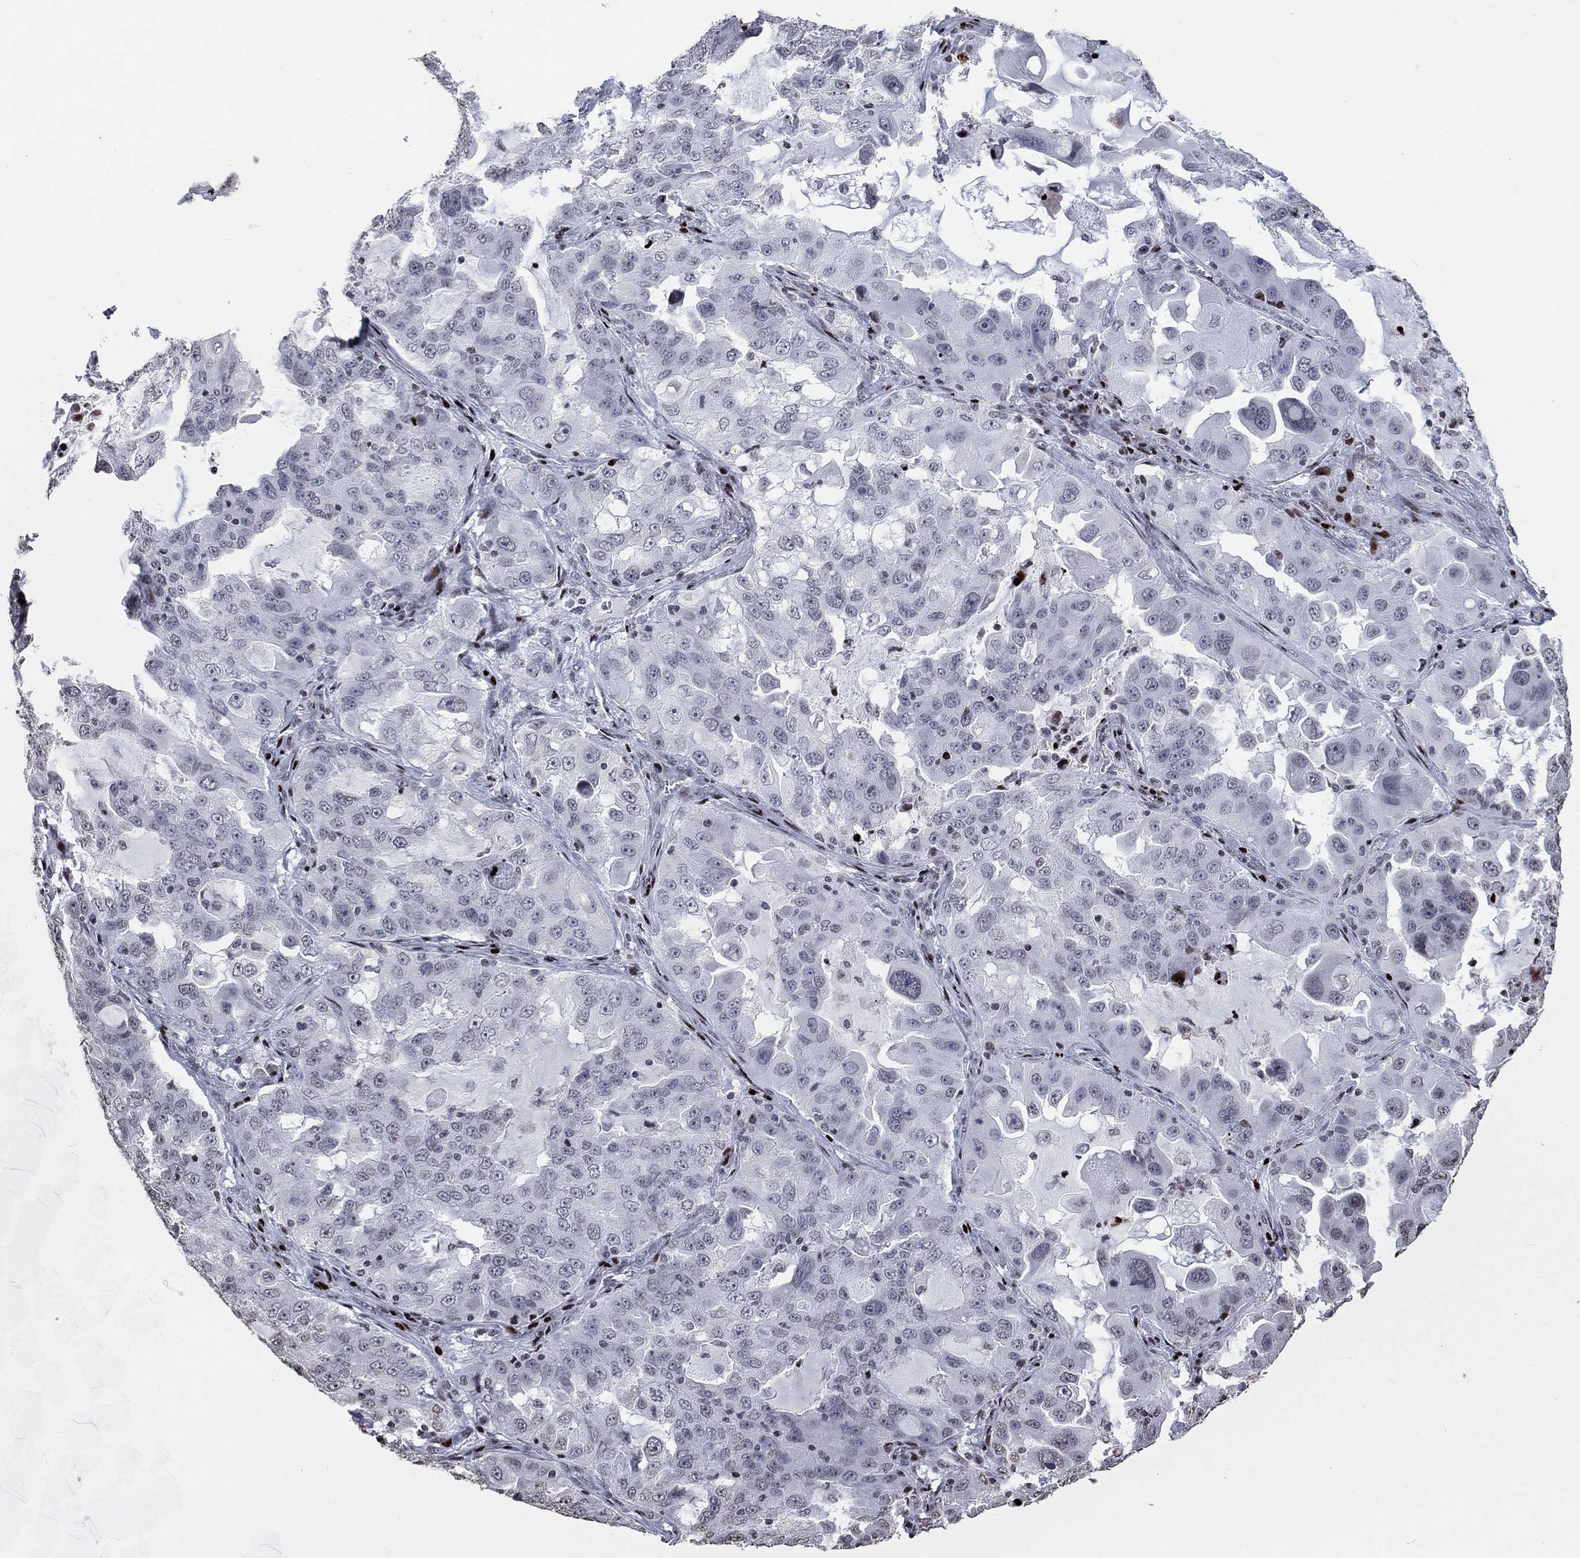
{"staining": {"intensity": "negative", "quantity": "none", "location": "none"}, "tissue": "lung cancer", "cell_type": "Tumor cells", "image_type": "cancer", "snomed": [{"axis": "morphology", "description": "Adenocarcinoma, NOS"}, {"axis": "topography", "description": "Lung"}], "caption": "Tumor cells show no significant expression in lung cancer. (DAB (3,3'-diaminobenzidine) immunohistochemistry, high magnification).", "gene": "SRSF3", "patient": {"sex": "female", "age": 61}}